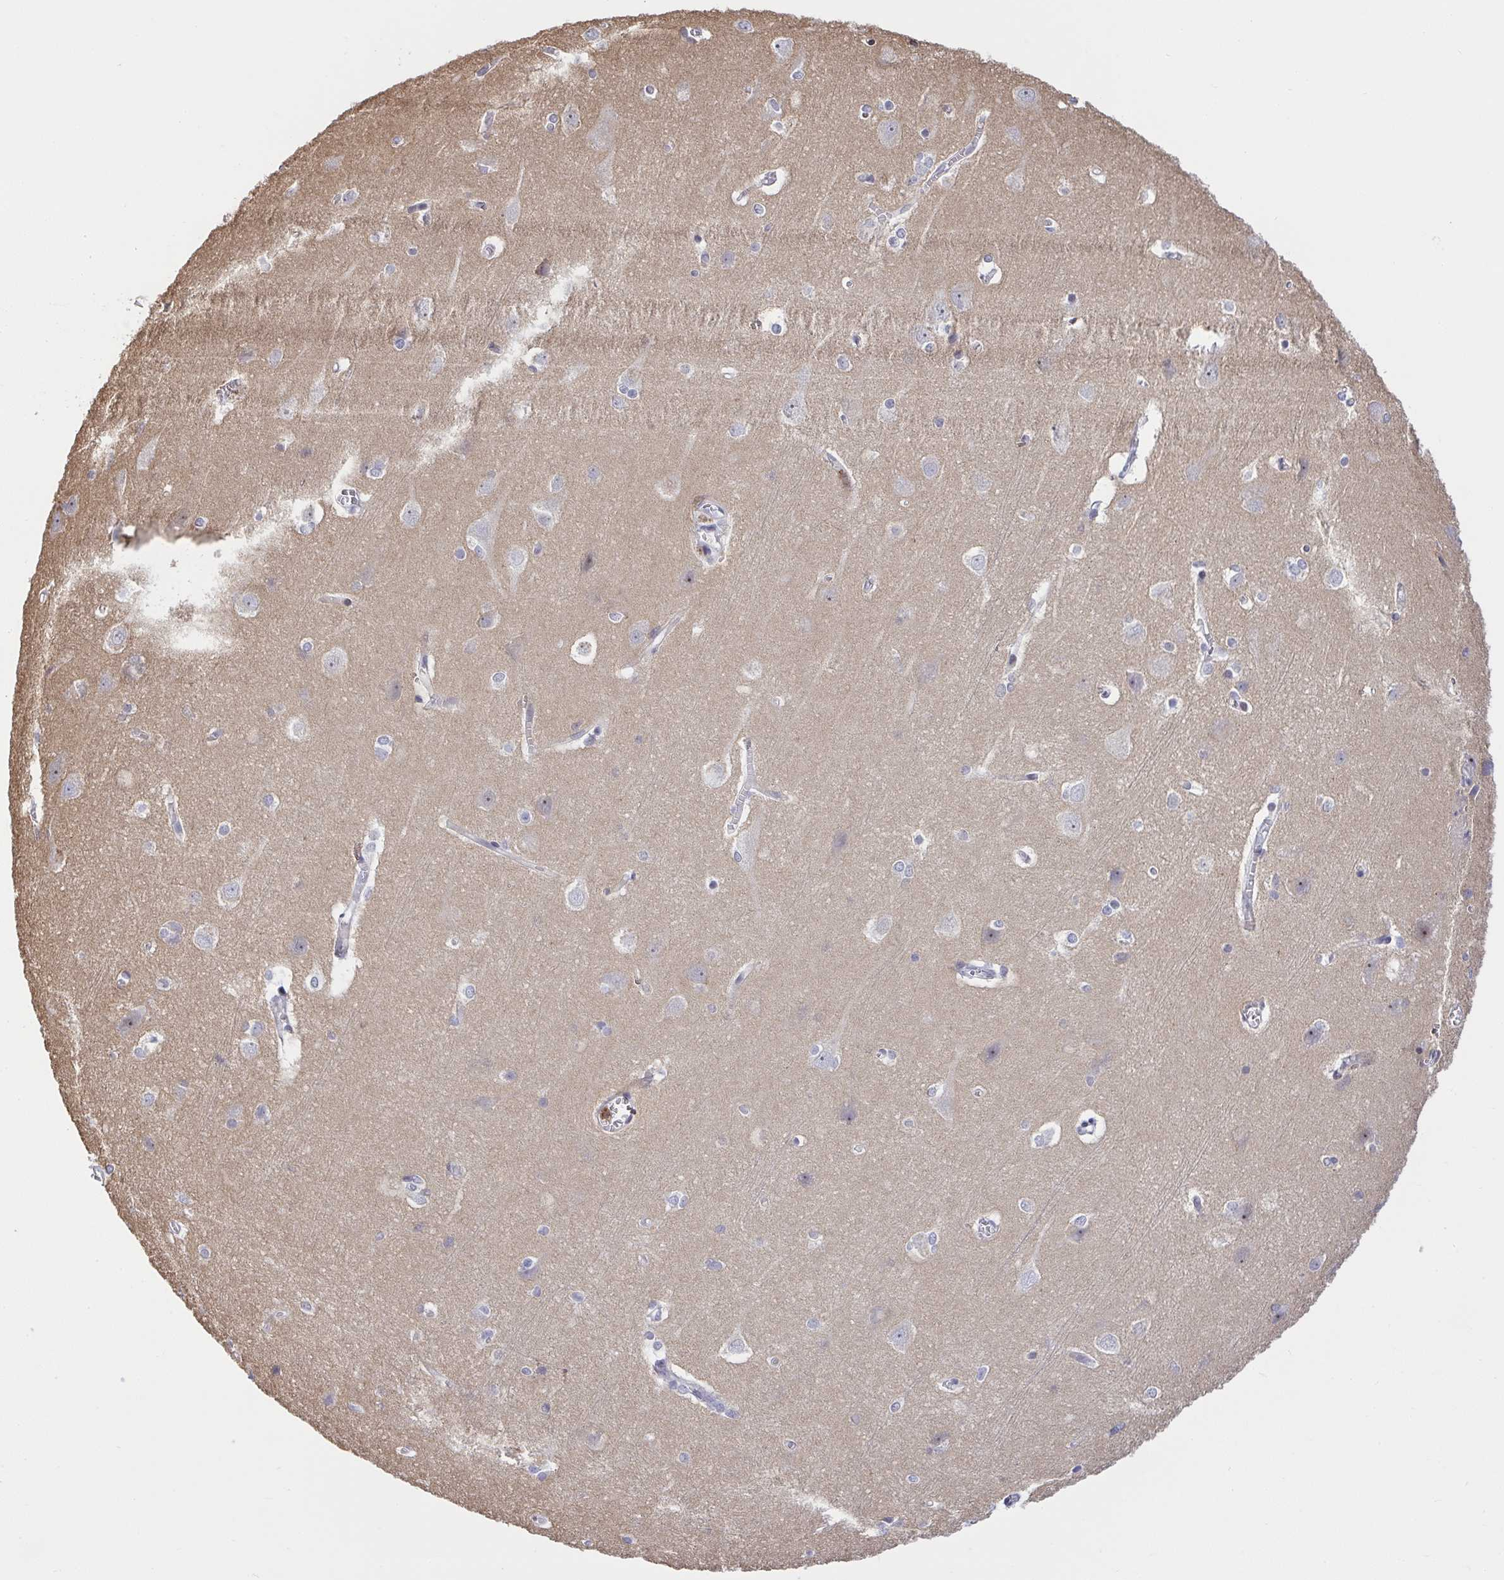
{"staining": {"intensity": "negative", "quantity": "none", "location": "none"}, "tissue": "cerebral cortex", "cell_type": "Endothelial cells", "image_type": "normal", "snomed": [{"axis": "morphology", "description": "Normal tissue, NOS"}, {"axis": "topography", "description": "Cerebral cortex"}], "caption": "This is an immunohistochemistry (IHC) histopathology image of normal human cerebral cortex. There is no expression in endothelial cells.", "gene": "ZNF554", "patient": {"sex": "male", "age": 37}}